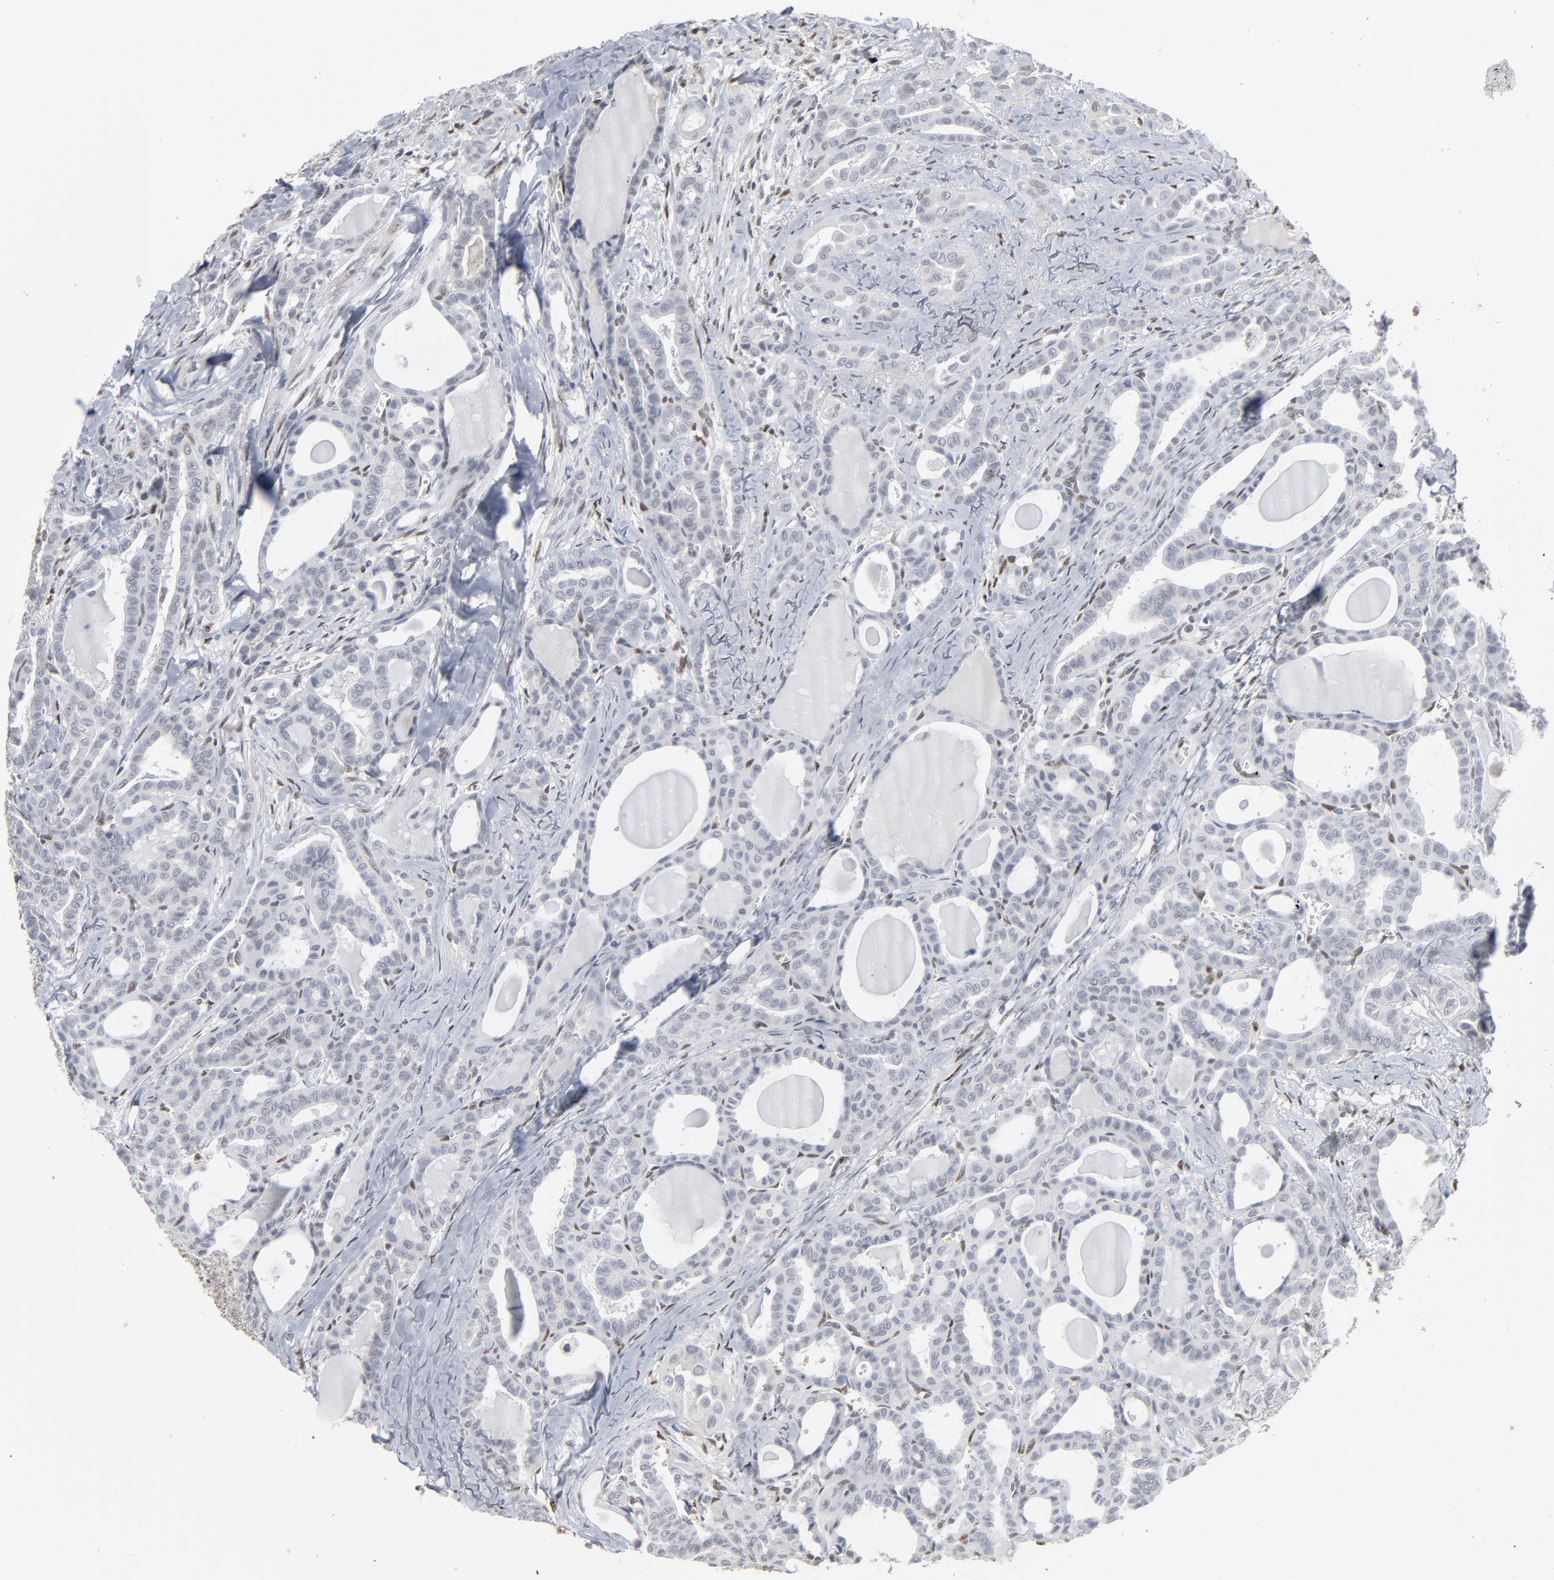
{"staining": {"intensity": "negative", "quantity": "none", "location": "none"}, "tissue": "thyroid cancer", "cell_type": "Tumor cells", "image_type": "cancer", "snomed": [{"axis": "morphology", "description": "Carcinoma, NOS"}, {"axis": "topography", "description": "Thyroid gland"}], "caption": "DAB immunohistochemical staining of thyroid cancer displays no significant expression in tumor cells.", "gene": "ATF7", "patient": {"sex": "female", "age": 91}}